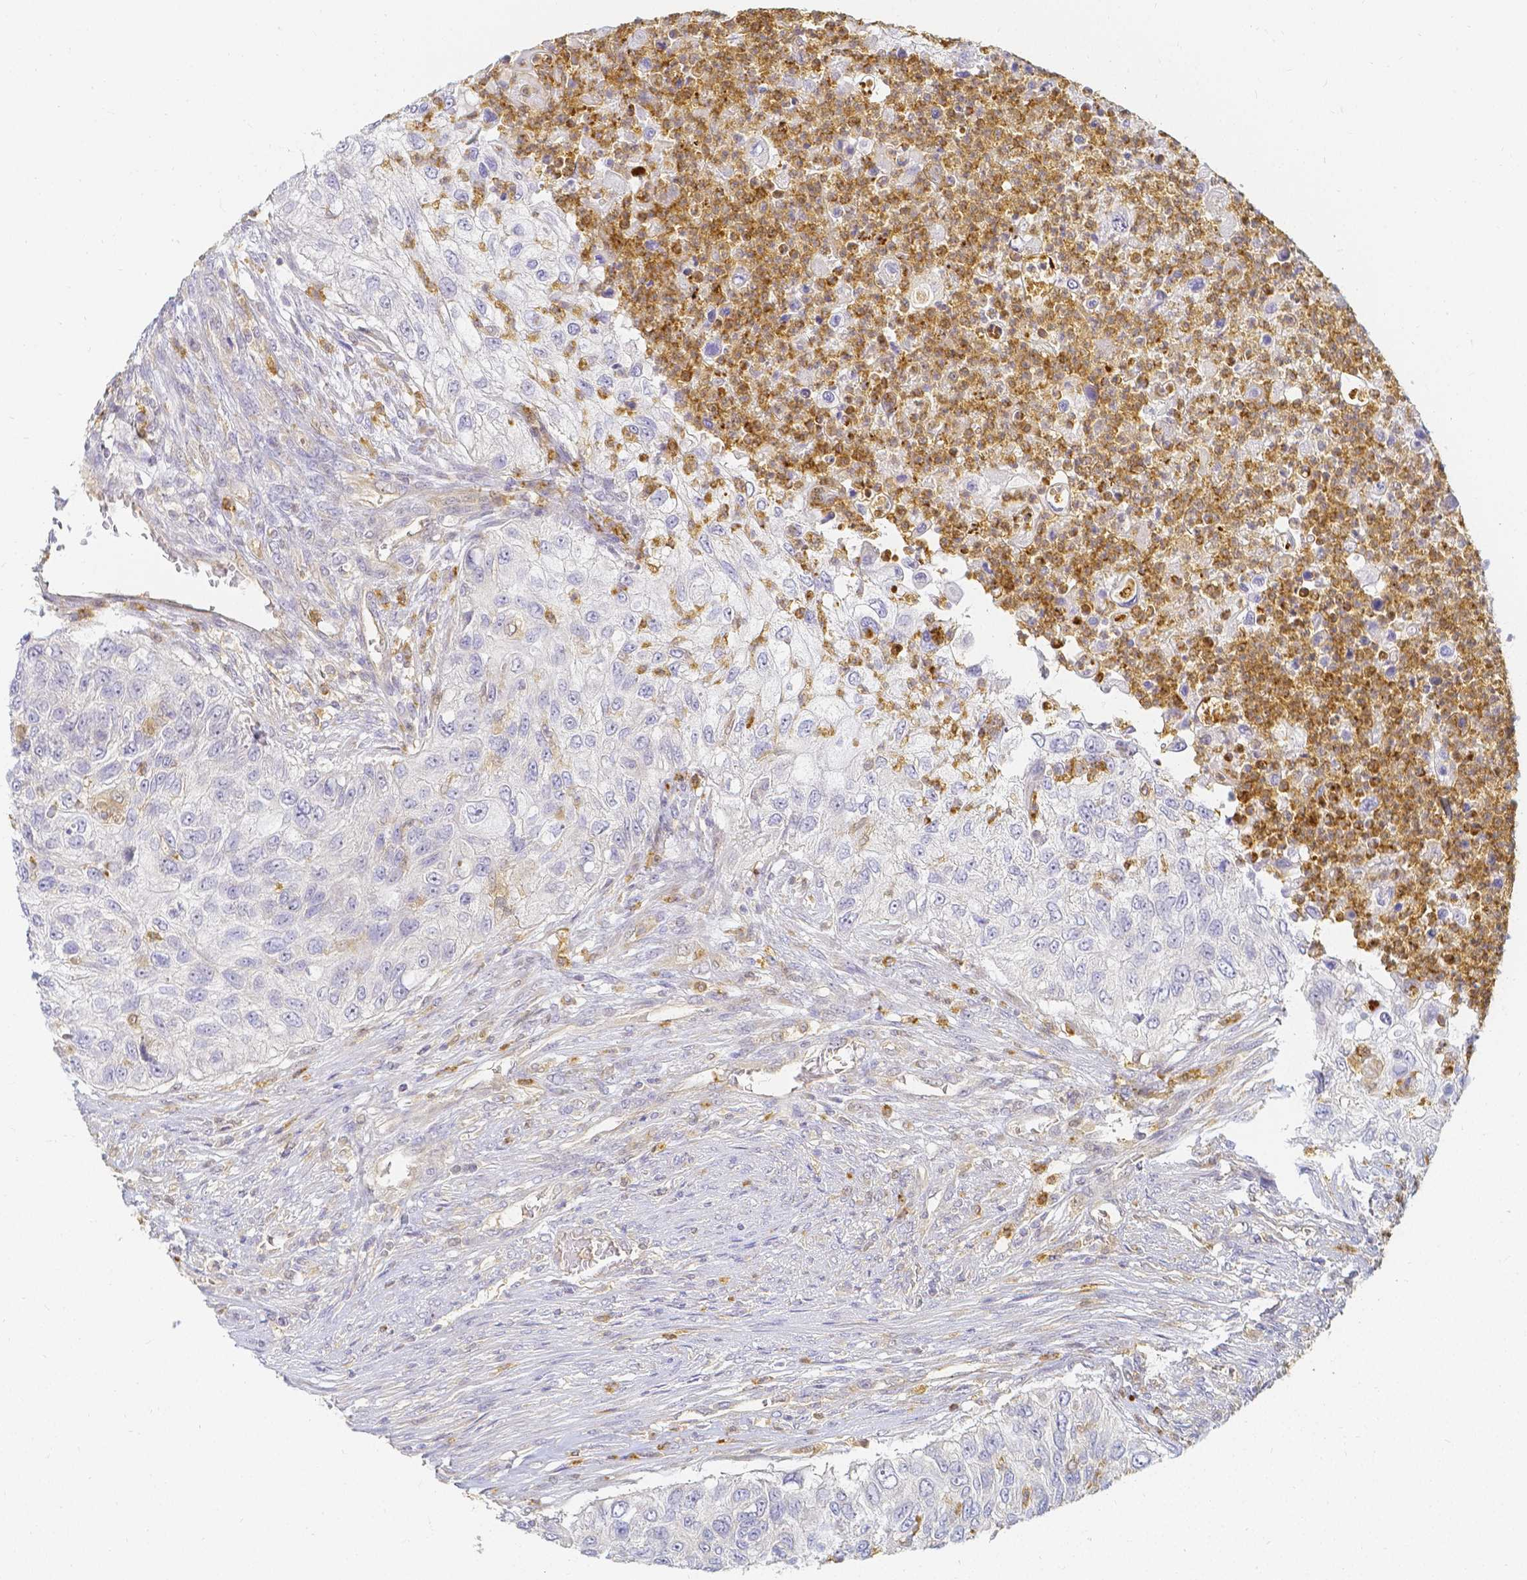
{"staining": {"intensity": "negative", "quantity": "none", "location": "none"}, "tissue": "urothelial cancer", "cell_type": "Tumor cells", "image_type": "cancer", "snomed": [{"axis": "morphology", "description": "Urothelial carcinoma, High grade"}, {"axis": "topography", "description": "Urinary bladder"}], "caption": "Immunohistochemistry photomicrograph of human urothelial cancer stained for a protein (brown), which shows no staining in tumor cells.", "gene": "KCNH1", "patient": {"sex": "female", "age": 60}}